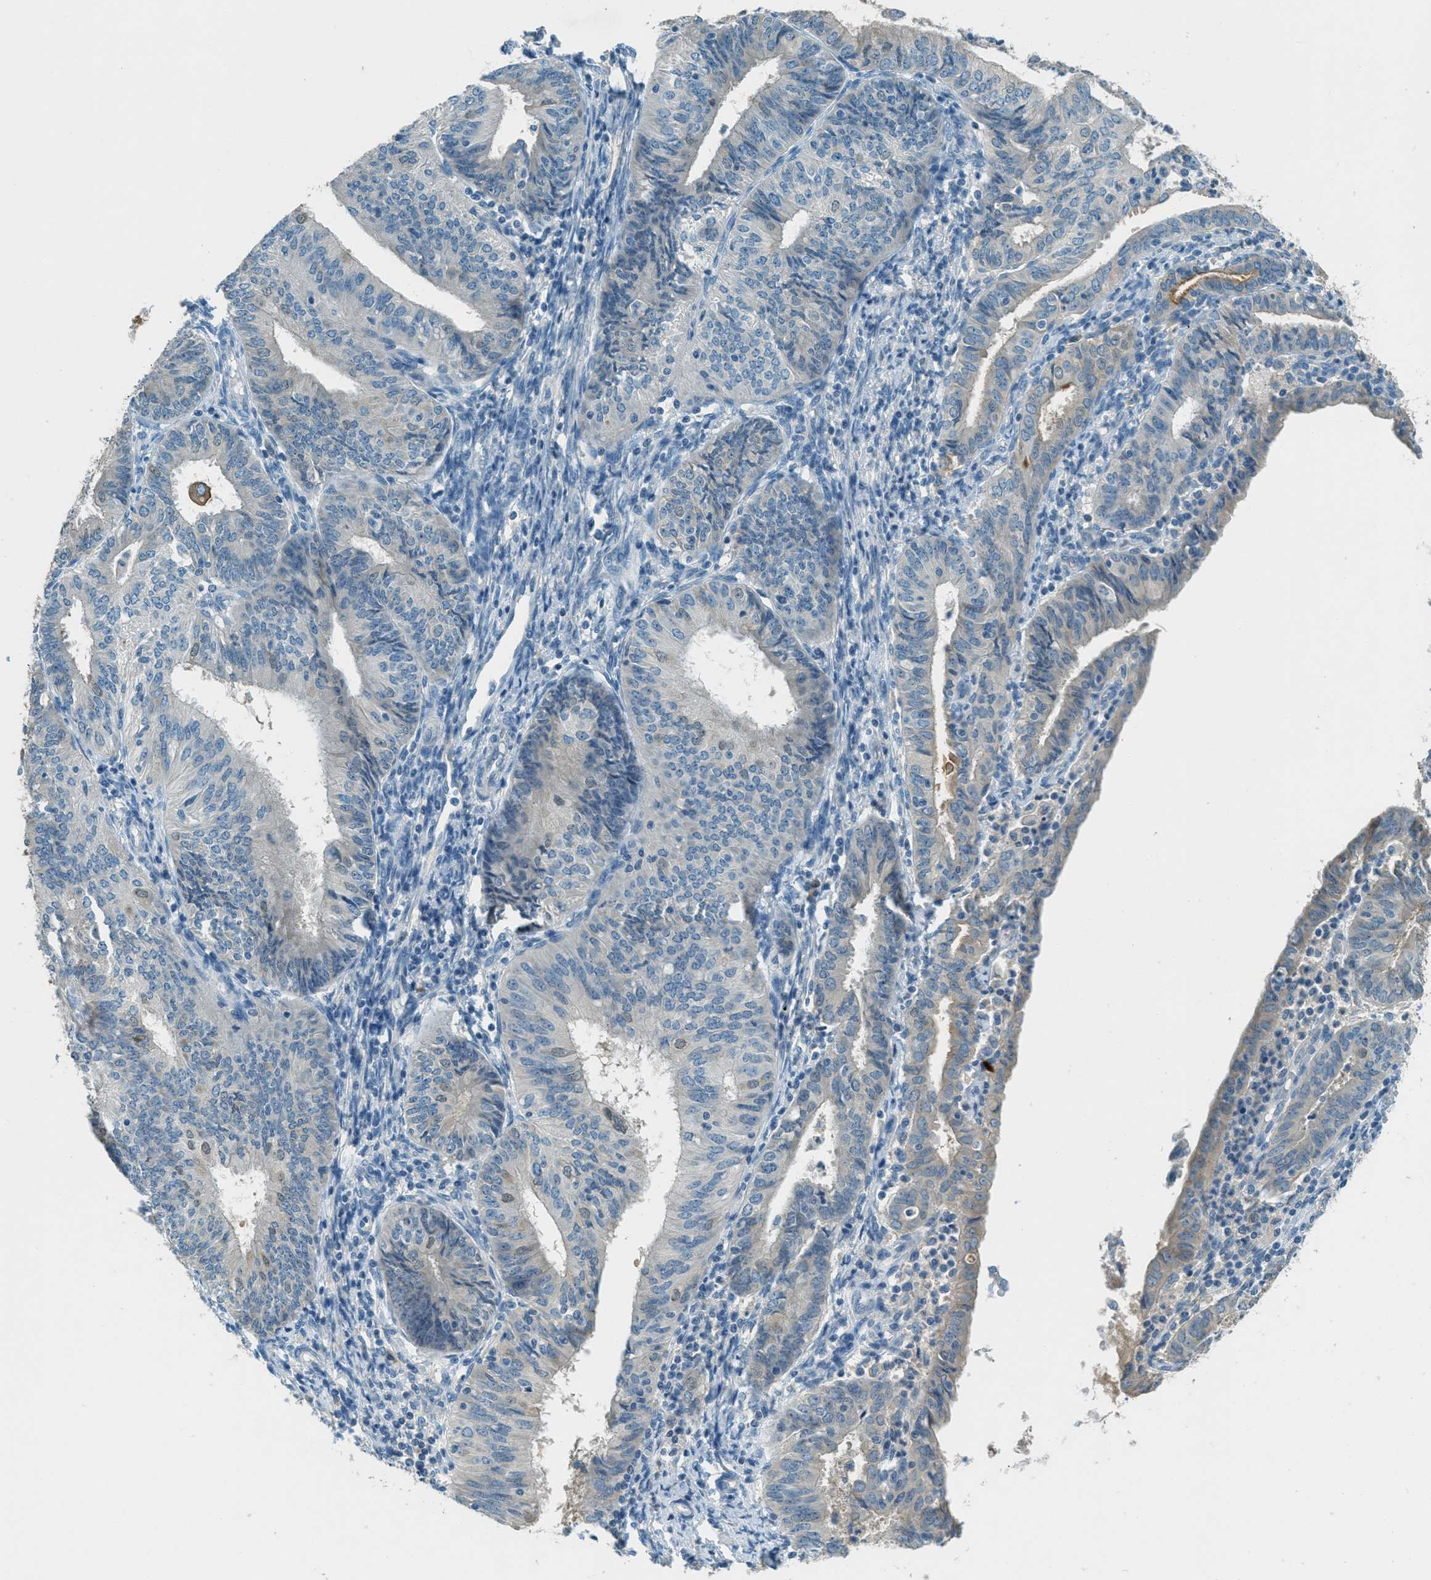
{"staining": {"intensity": "weak", "quantity": "<25%", "location": "cytoplasmic/membranous"}, "tissue": "endometrial cancer", "cell_type": "Tumor cells", "image_type": "cancer", "snomed": [{"axis": "morphology", "description": "Adenocarcinoma, NOS"}, {"axis": "topography", "description": "Endometrium"}], "caption": "IHC of human endometrial cancer demonstrates no positivity in tumor cells.", "gene": "MSLN", "patient": {"sex": "female", "age": 58}}